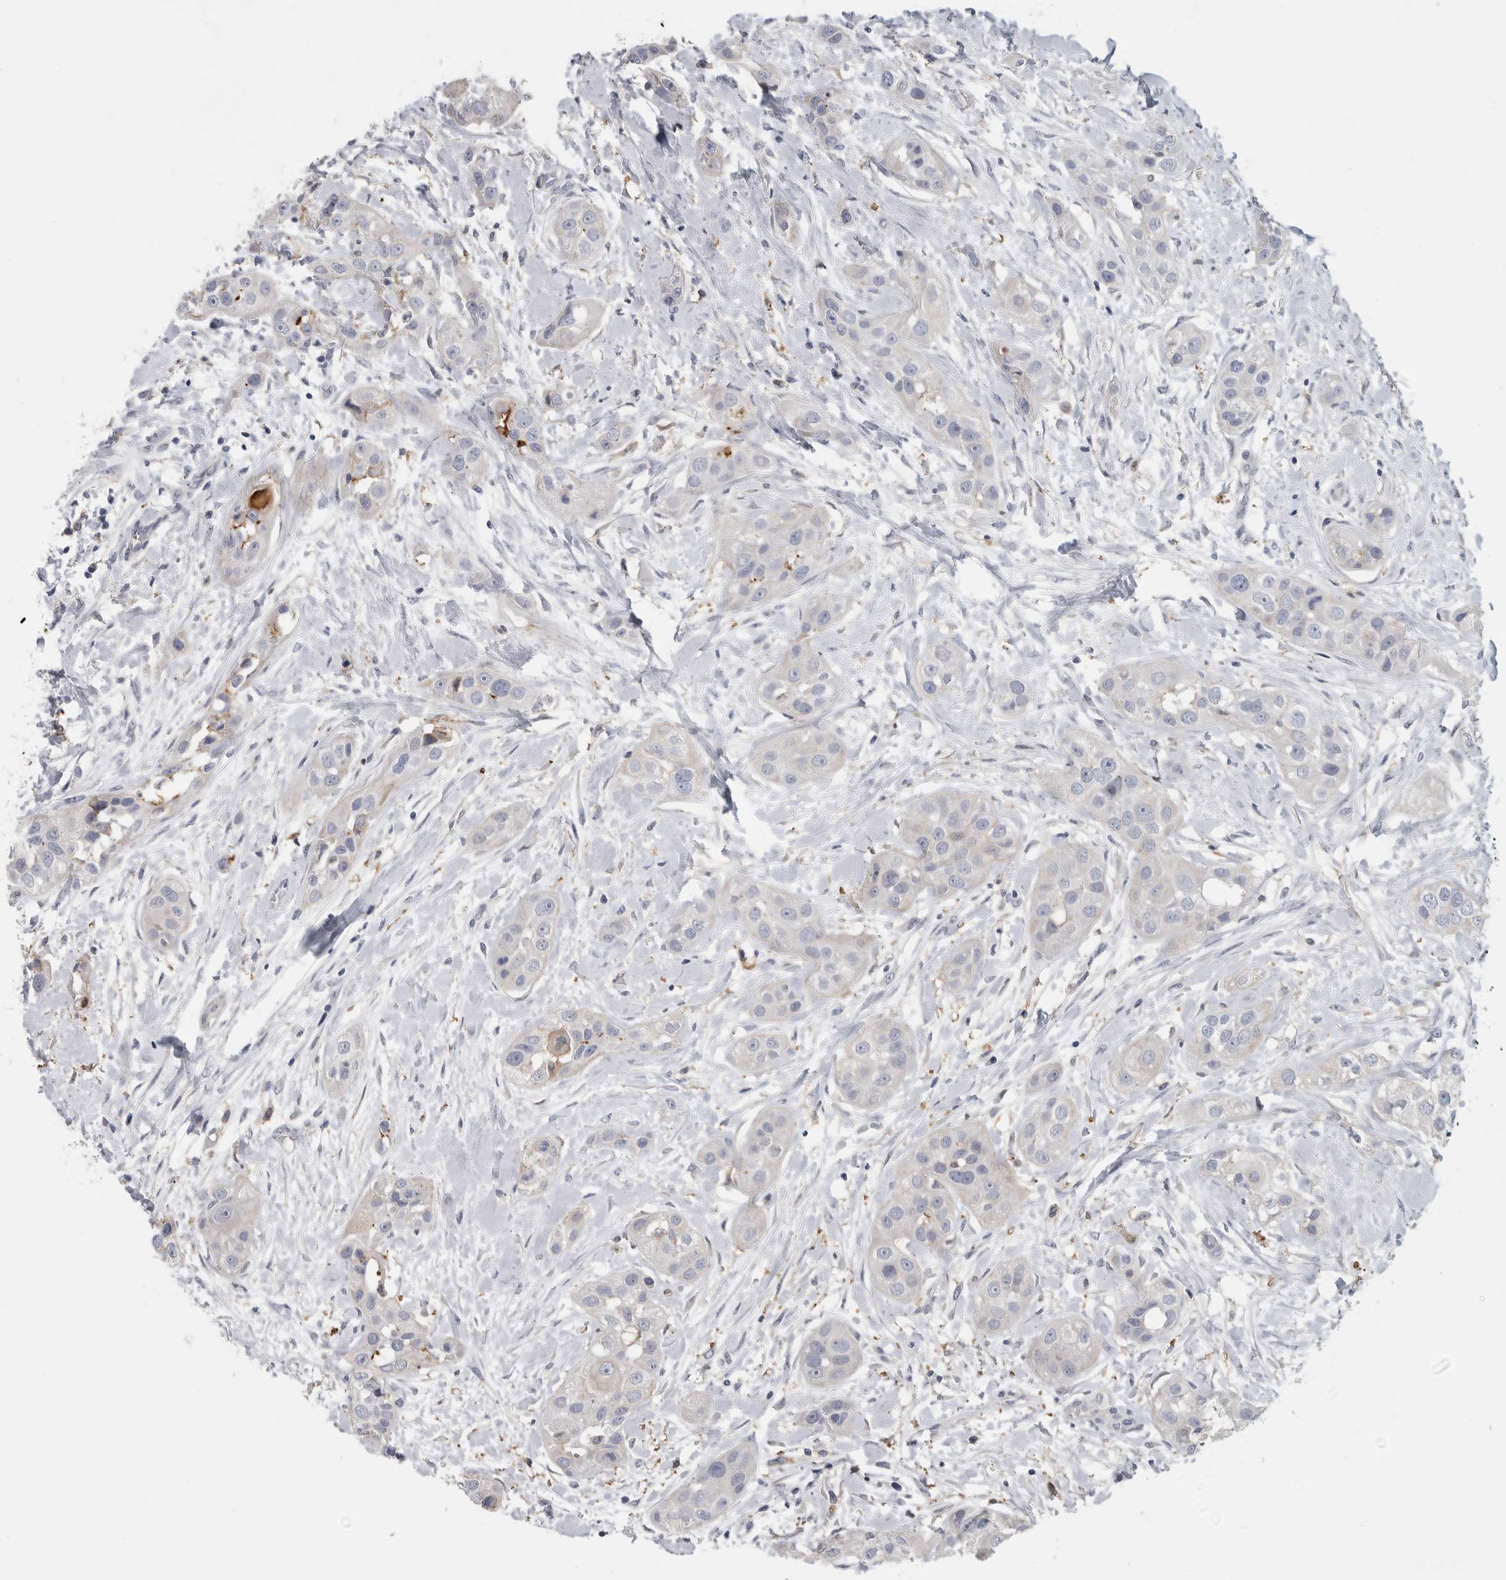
{"staining": {"intensity": "negative", "quantity": "none", "location": "none"}, "tissue": "head and neck cancer", "cell_type": "Tumor cells", "image_type": "cancer", "snomed": [{"axis": "morphology", "description": "Normal tissue, NOS"}, {"axis": "morphology", "description": "Squamous cell carcinoma, NOS"}, {"axis": "topography", "description": "Skeletal muscle"}, {"axis": "topography", "description": "Head-Neck"}], "caption": "Immunohistochemistry (IHC) of human head and neck cancer (squamous cell carcinoma) displays no positivity in tumor cells.", "gene": "DNAJC24", "patient": {"sex": "male", "age": 51}}